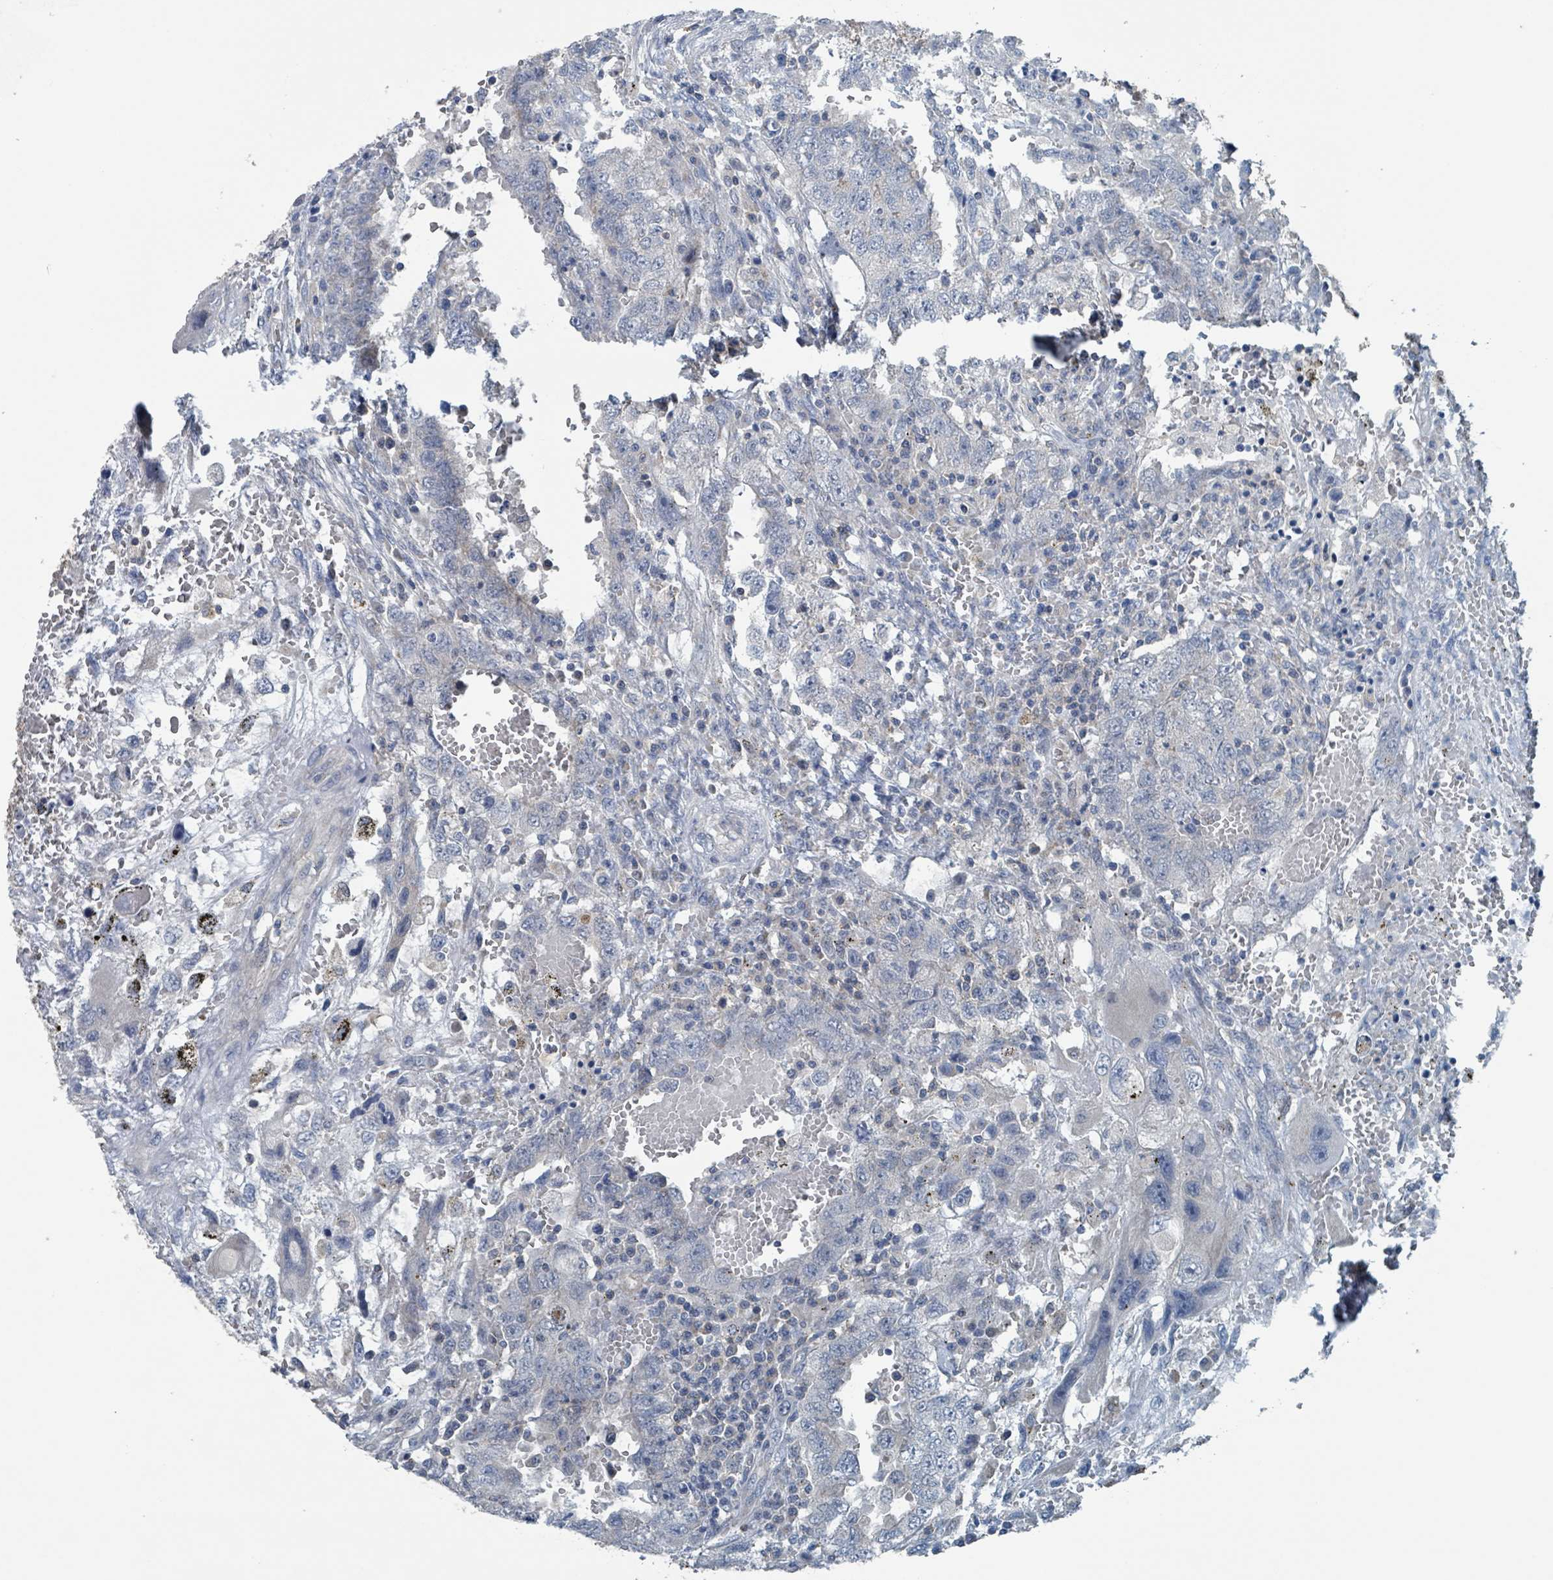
{"staining": {"intensity": "negative", "quantity": "none", "location": "none"}, "tissue": "testis cancer", "cell_type": "Tumor cells", "image_type": "cancer", "snomed": [{"axis": "morphology", "description": "Carcinoma, Embryonal, NOS"}, {"axis": "topography", "description": "Testis"}], "caption": "An image of testis cancer stained for a protein reveals no brown staining in tumor cells. Nuclei are stained in blue.", "gene": "ACBD4", "patient": {"sex": "male", "age": 26}}